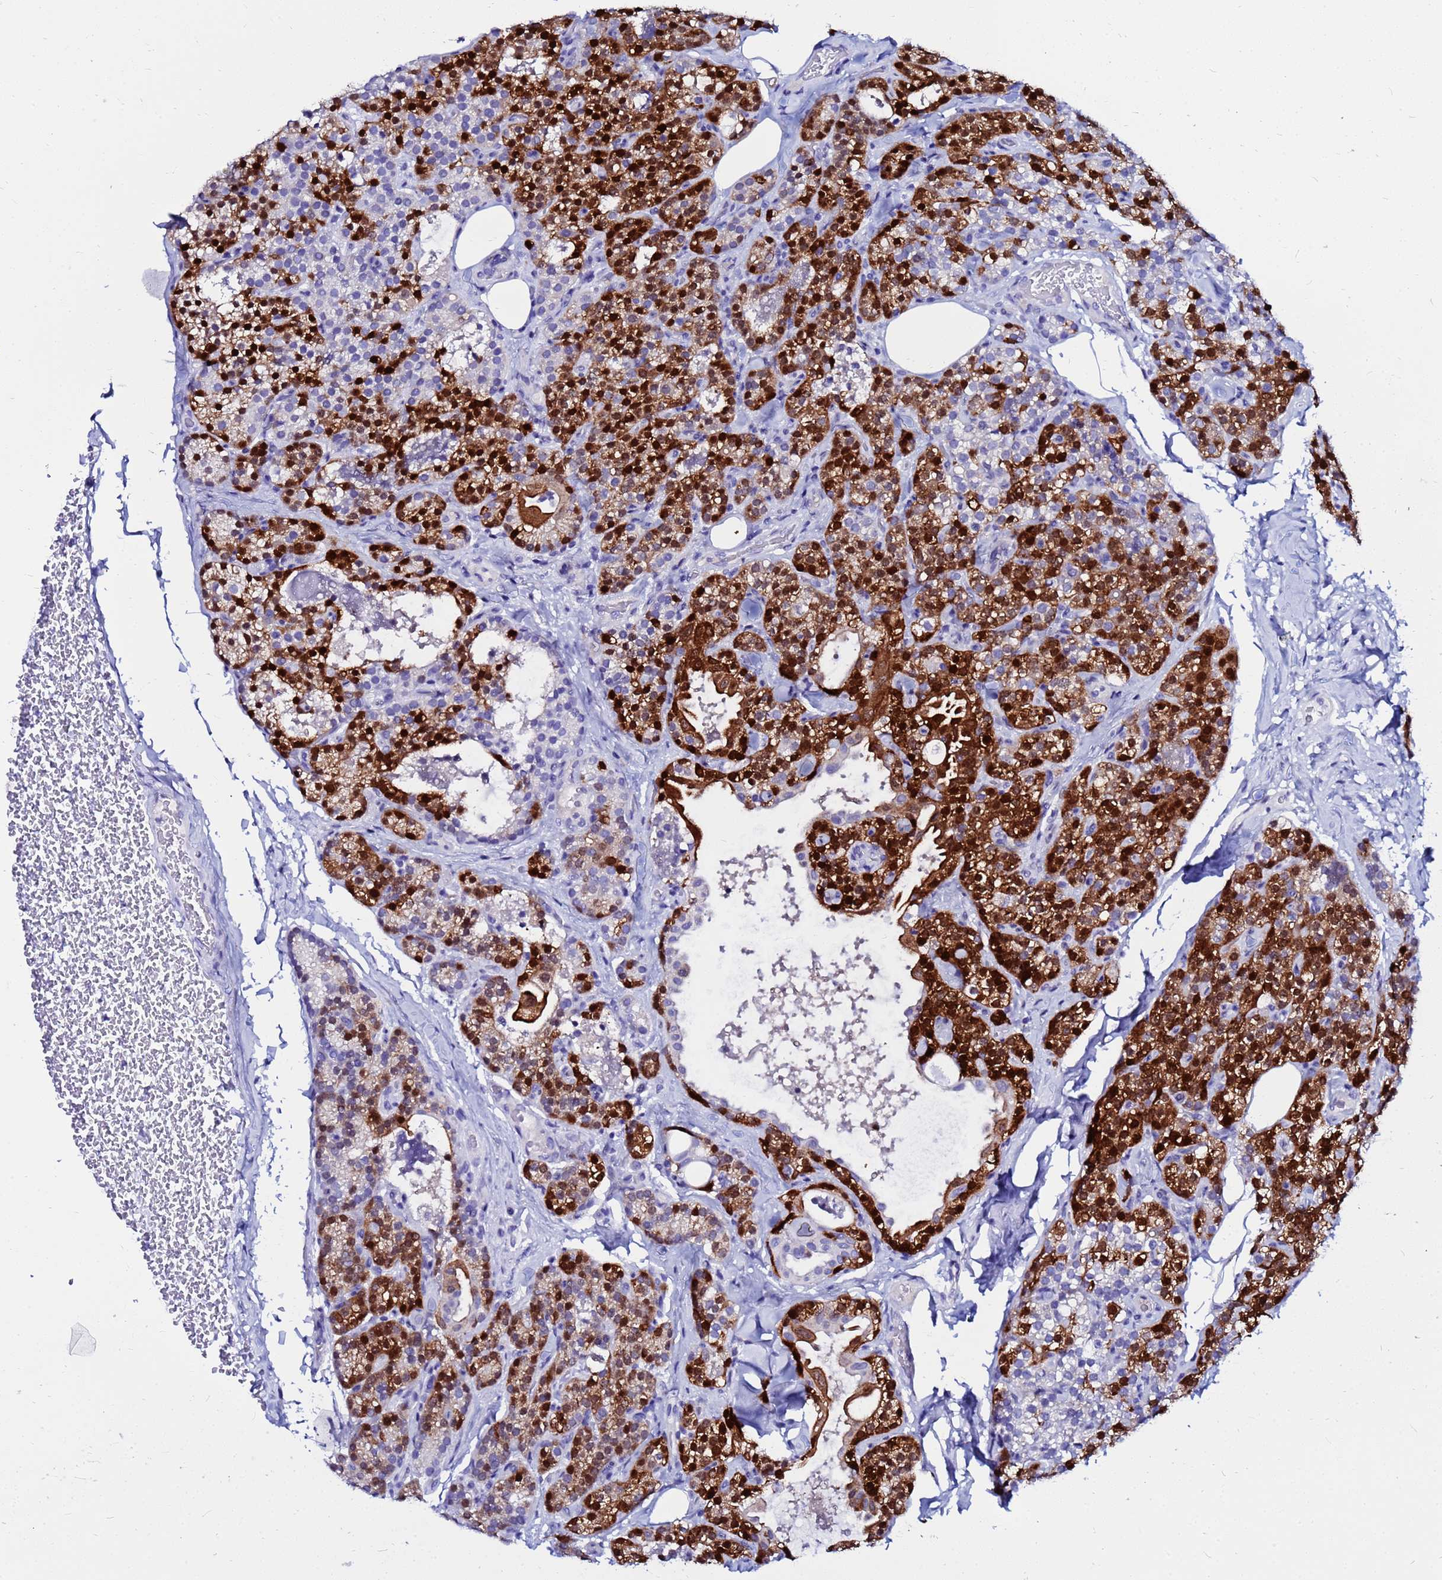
{"staining": {"intensity": "strong", "quantity": ">75%", "location": "cytoplasmic/membranous,nuclear"}, "tissue": "parathyroid gland", "cell_type": "Glandular cells", "image_type": "normal", "snomed": [{"axis": "morphology", "description": "Normal tissue, NOS"}, {"axis": "topography", "description": "Parathyroid gland"}], "caption": "Protein staining by immunohistochemistry exhibits strong cytoplasmic/membranous,nuclear positivity in approximately >75% of glandular cells in benign parathyroid gland.", "gene": "PPP1R14C", "patient": {"sex": "female", "age": 45}}